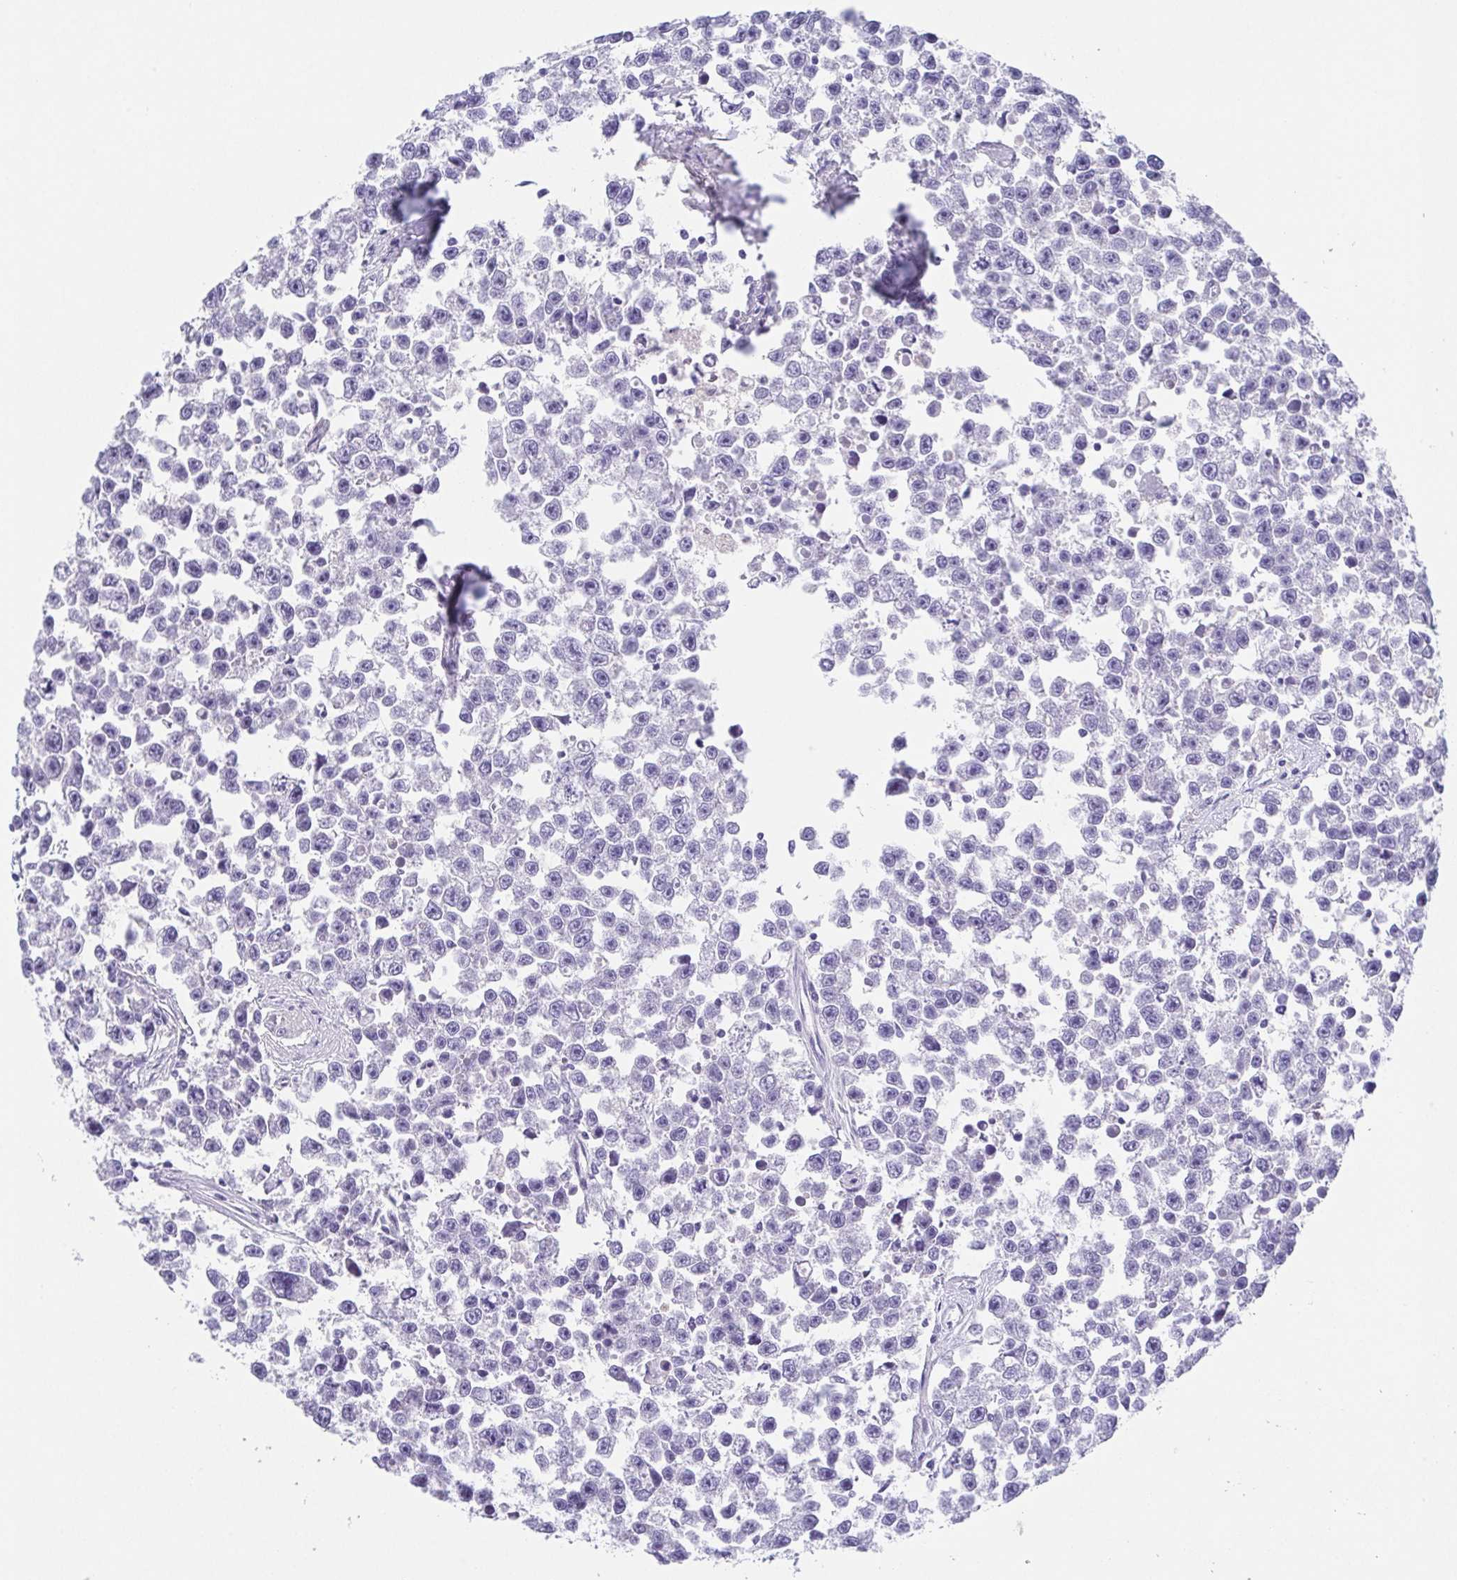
{"staining": {"intensity": "negative", "quantity": "none", "location": "none"}, "tissue": "testis cancer", "cell_type": "Tumor cells", "image_type": "cancer", "snomed": [{"axis": "morphology", "description": "Seminoma, NOS"}, {"axis": "topography", "description": "Testis"}], "caption": "Micrograph shows no protein positivity in tumor cells of seminoma (testis) tissue. (Immunohistochemistry, brightfield microscopy, high magnification).", "gene": "HAPLN2", "patient": {"sex": "male", "age": 26}}